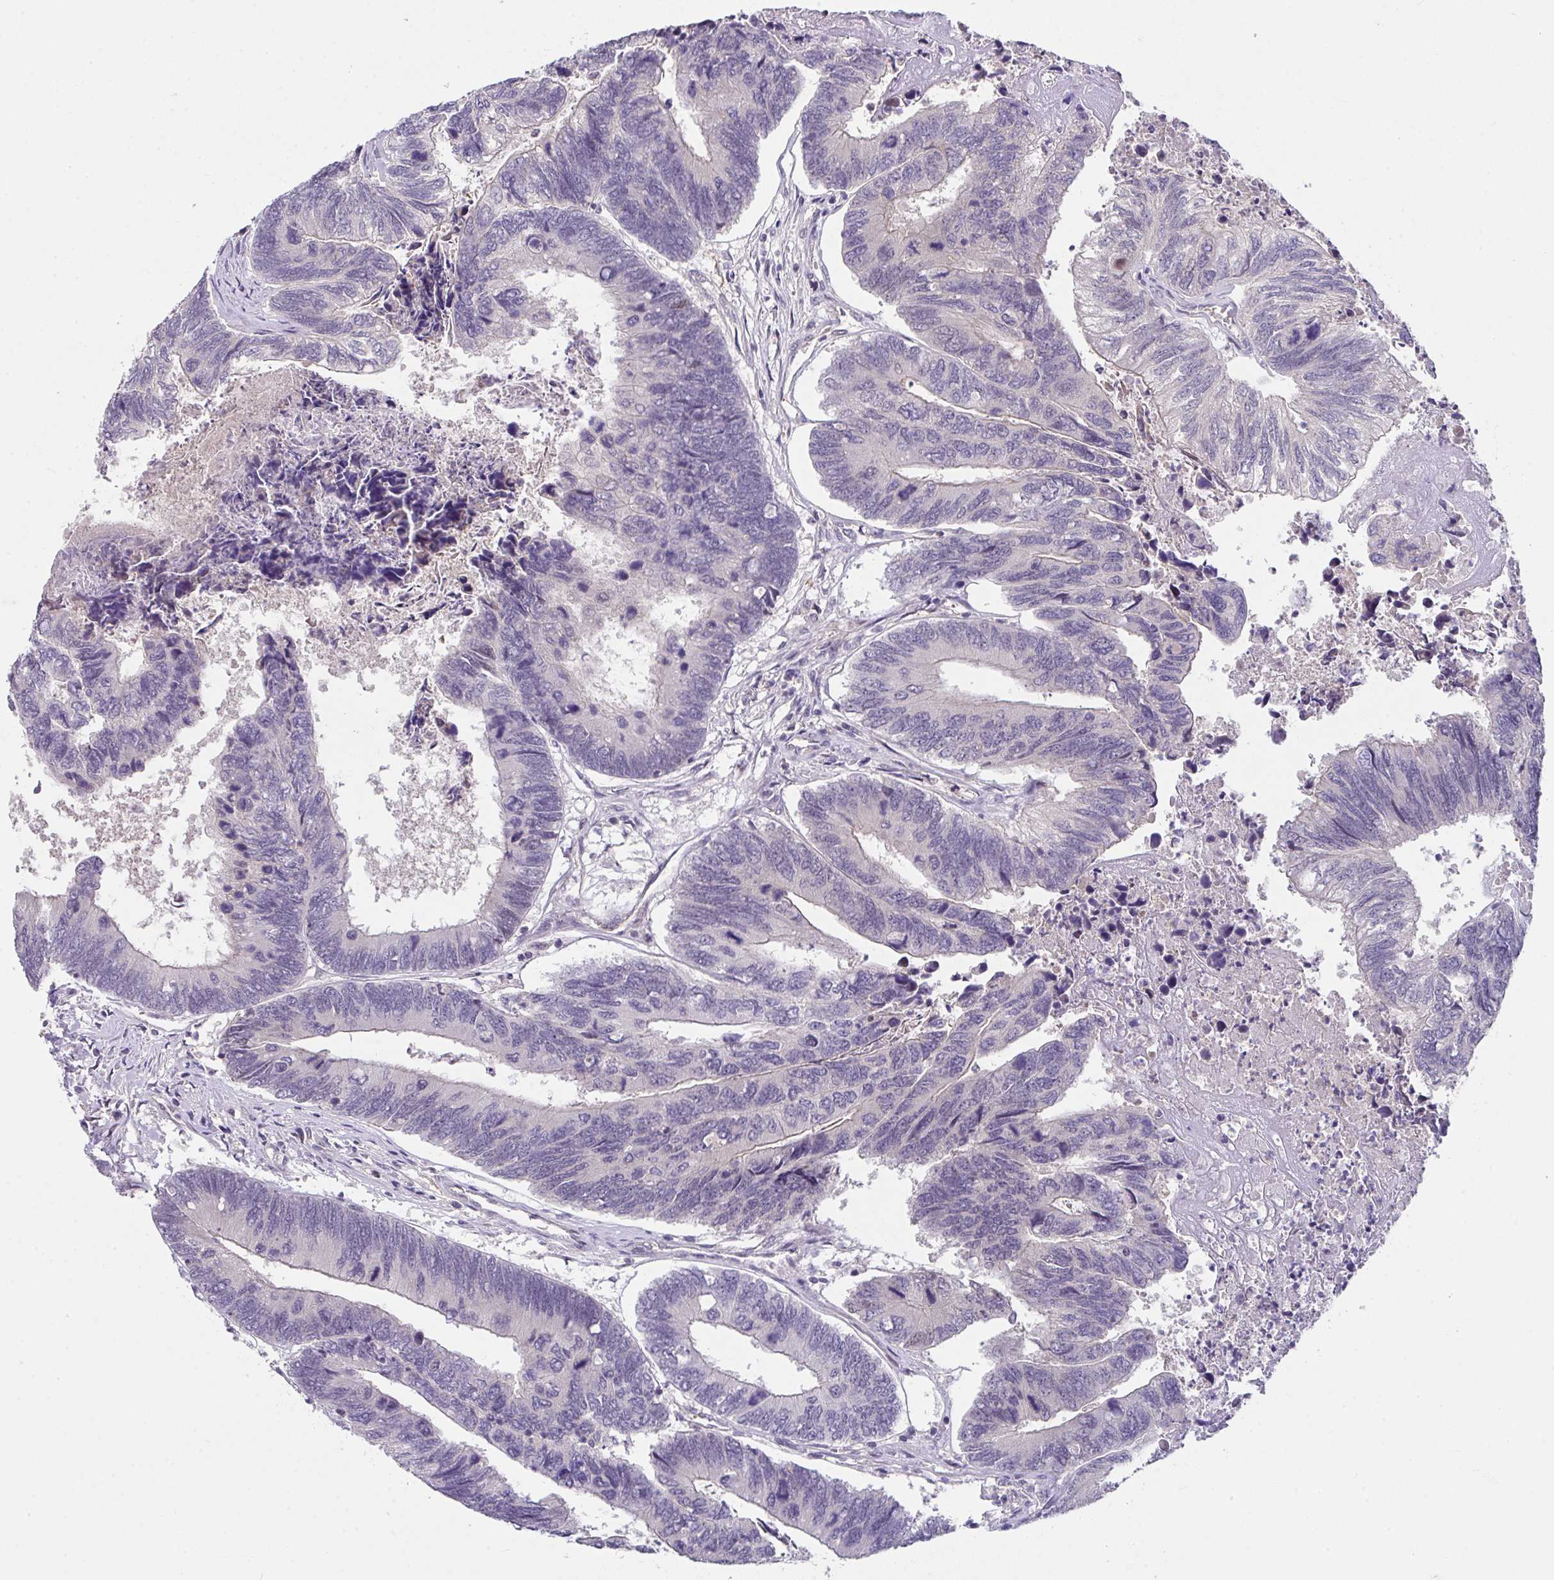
{"staining": {"intensity": "negative", "quantity": "none", "location": "none"}, "tissue": "colorectal cancer", "cell_type": "Tumor cells", "image_type": "cancer", "snomed": [{"axis": "morphology", "description": "Adenocarcinoma, NOS"}, {"axis": "topography", "description": "Colon"}], "caption": "This is an immunohistochemistry photomicrograph of colorectal adenocarcinoma. There is no positivity in tumor cells.", "gene": "GLTPD2", "patient": {"sex": "female", "age": 67}}